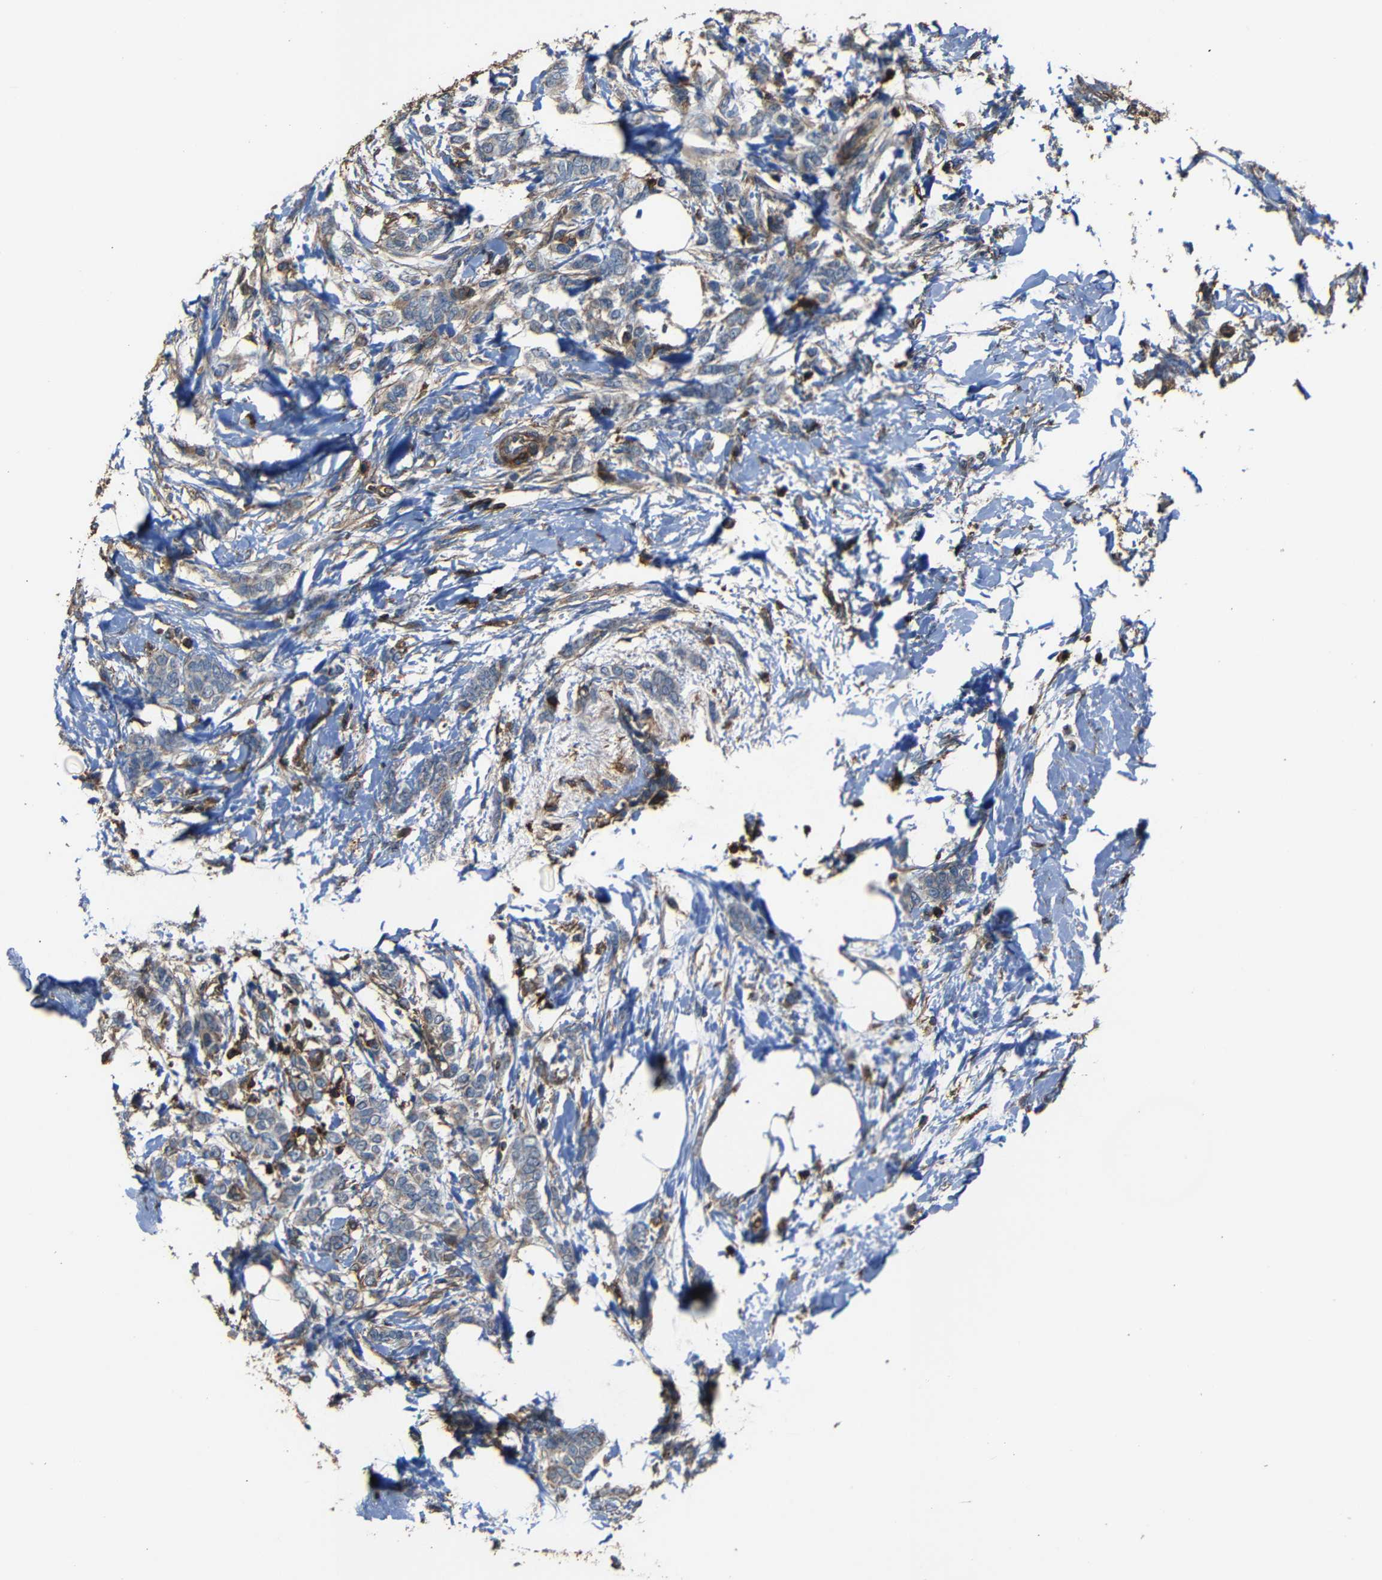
{"staining": {"intensity": "weak", "quantity": "<25%", "location": "cytoplasmic/membranous"}, "tissue": "breast cancer", "cell_type": "Tumor cells", "image_type": "cancer", "snomed": [{"axis": "morphology", "description": "Lobular carcinoma, in situ"}, {"axis": "morphology", "description": "Lobular carcinoma"}, {"axis": "topography", "description": "Breast"}], "caption": "The image demonstrates no staining of tumor cells in breast cancer. (DAB (3,3'-diaminobenzidine) immunohistochemistry (IHC) visualized using brightfield microscopy, high magnification).", "gene": "ADGRE5", "patient": {"sex": "female", "age": 41}}